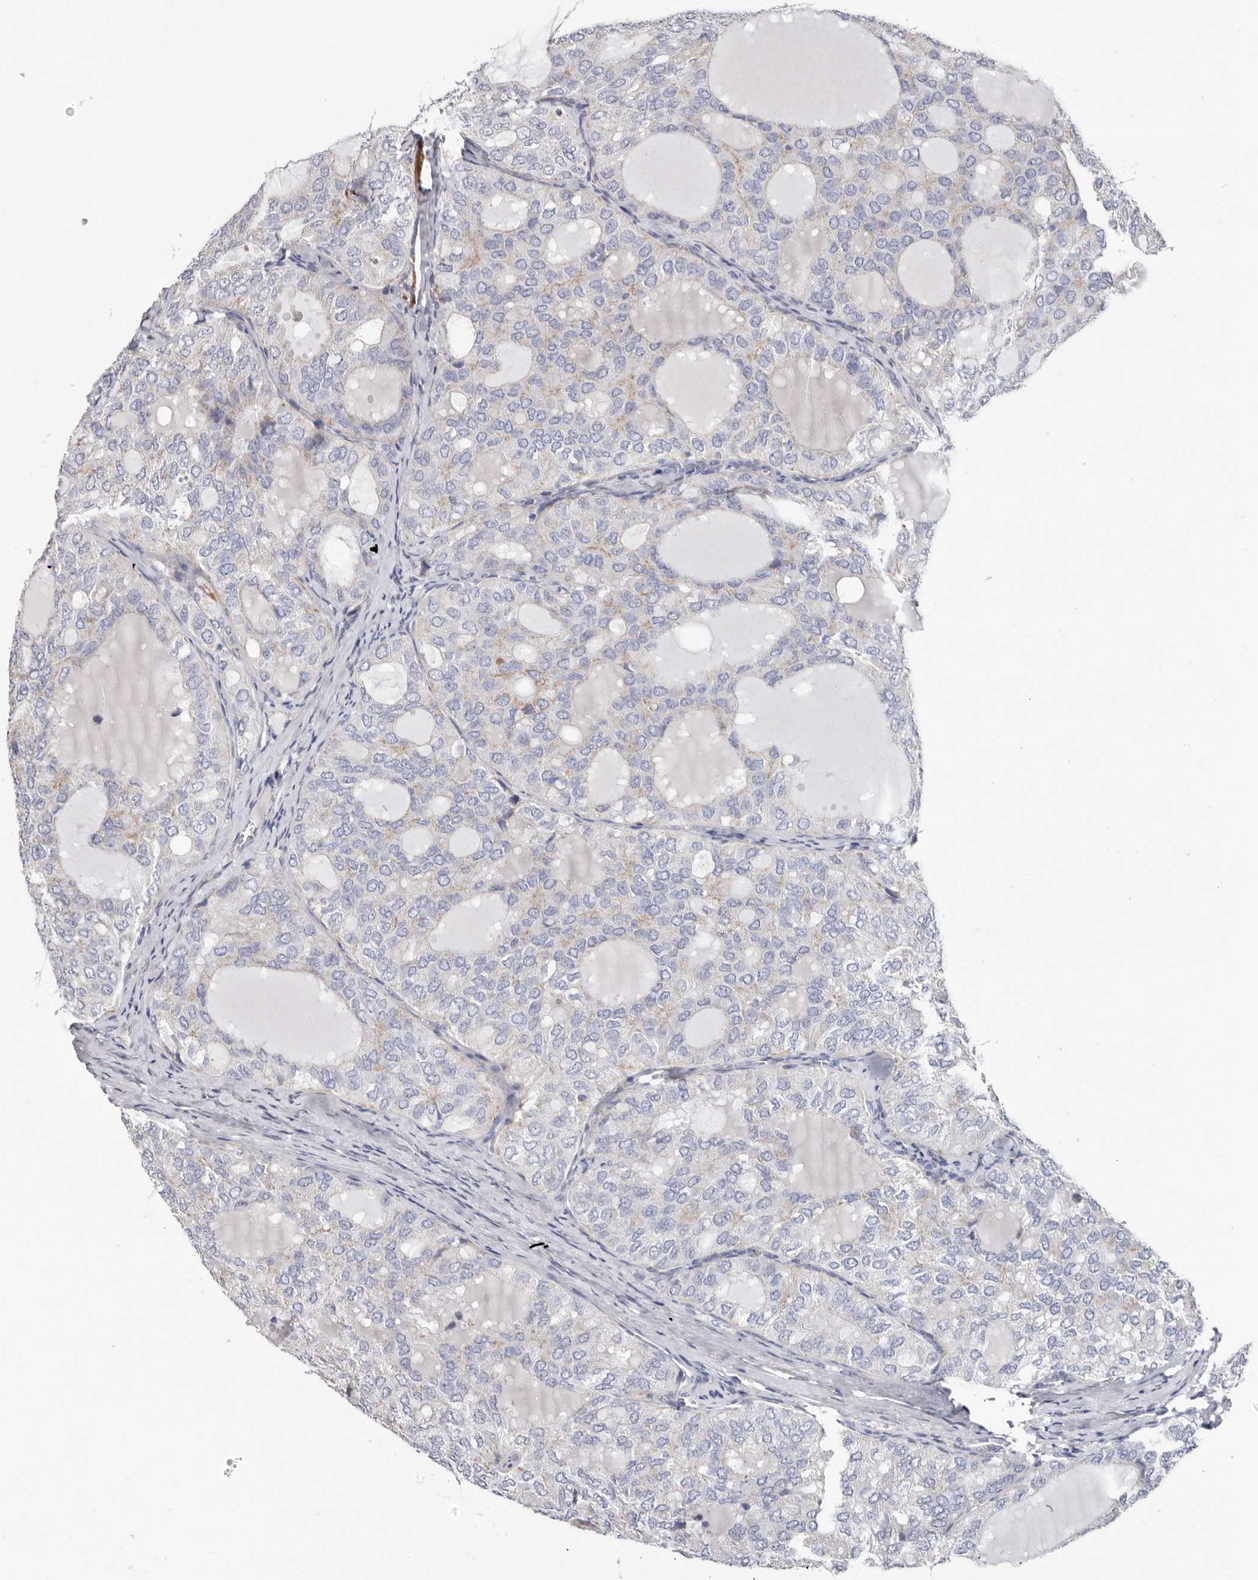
{"staining": {"intensity": "weak", "quantity": "<25%", "location": "cytoplasmic/membranous"}, "tissue": "thyroid cancer", "cell_type": "Tumor cells", "image_type": "cancer", "snomed": [{"axis": "morphology", "description": "Follicular adenoma carcinoma, NOS"}, {"axis": "topography", "description": "Thyroid gland"}], "caption": "A high-resolution image shows immunohistochemistry (IHC) staining of follicular adenoma carcinoma (thyroid), which exhibits no significant staining in tumor cells. (Immunohistochemistry (ihc), brightfield microscopy, high magnification).", "gene": "RSPO2", "patient": {"sex": "male", "age": 75}}